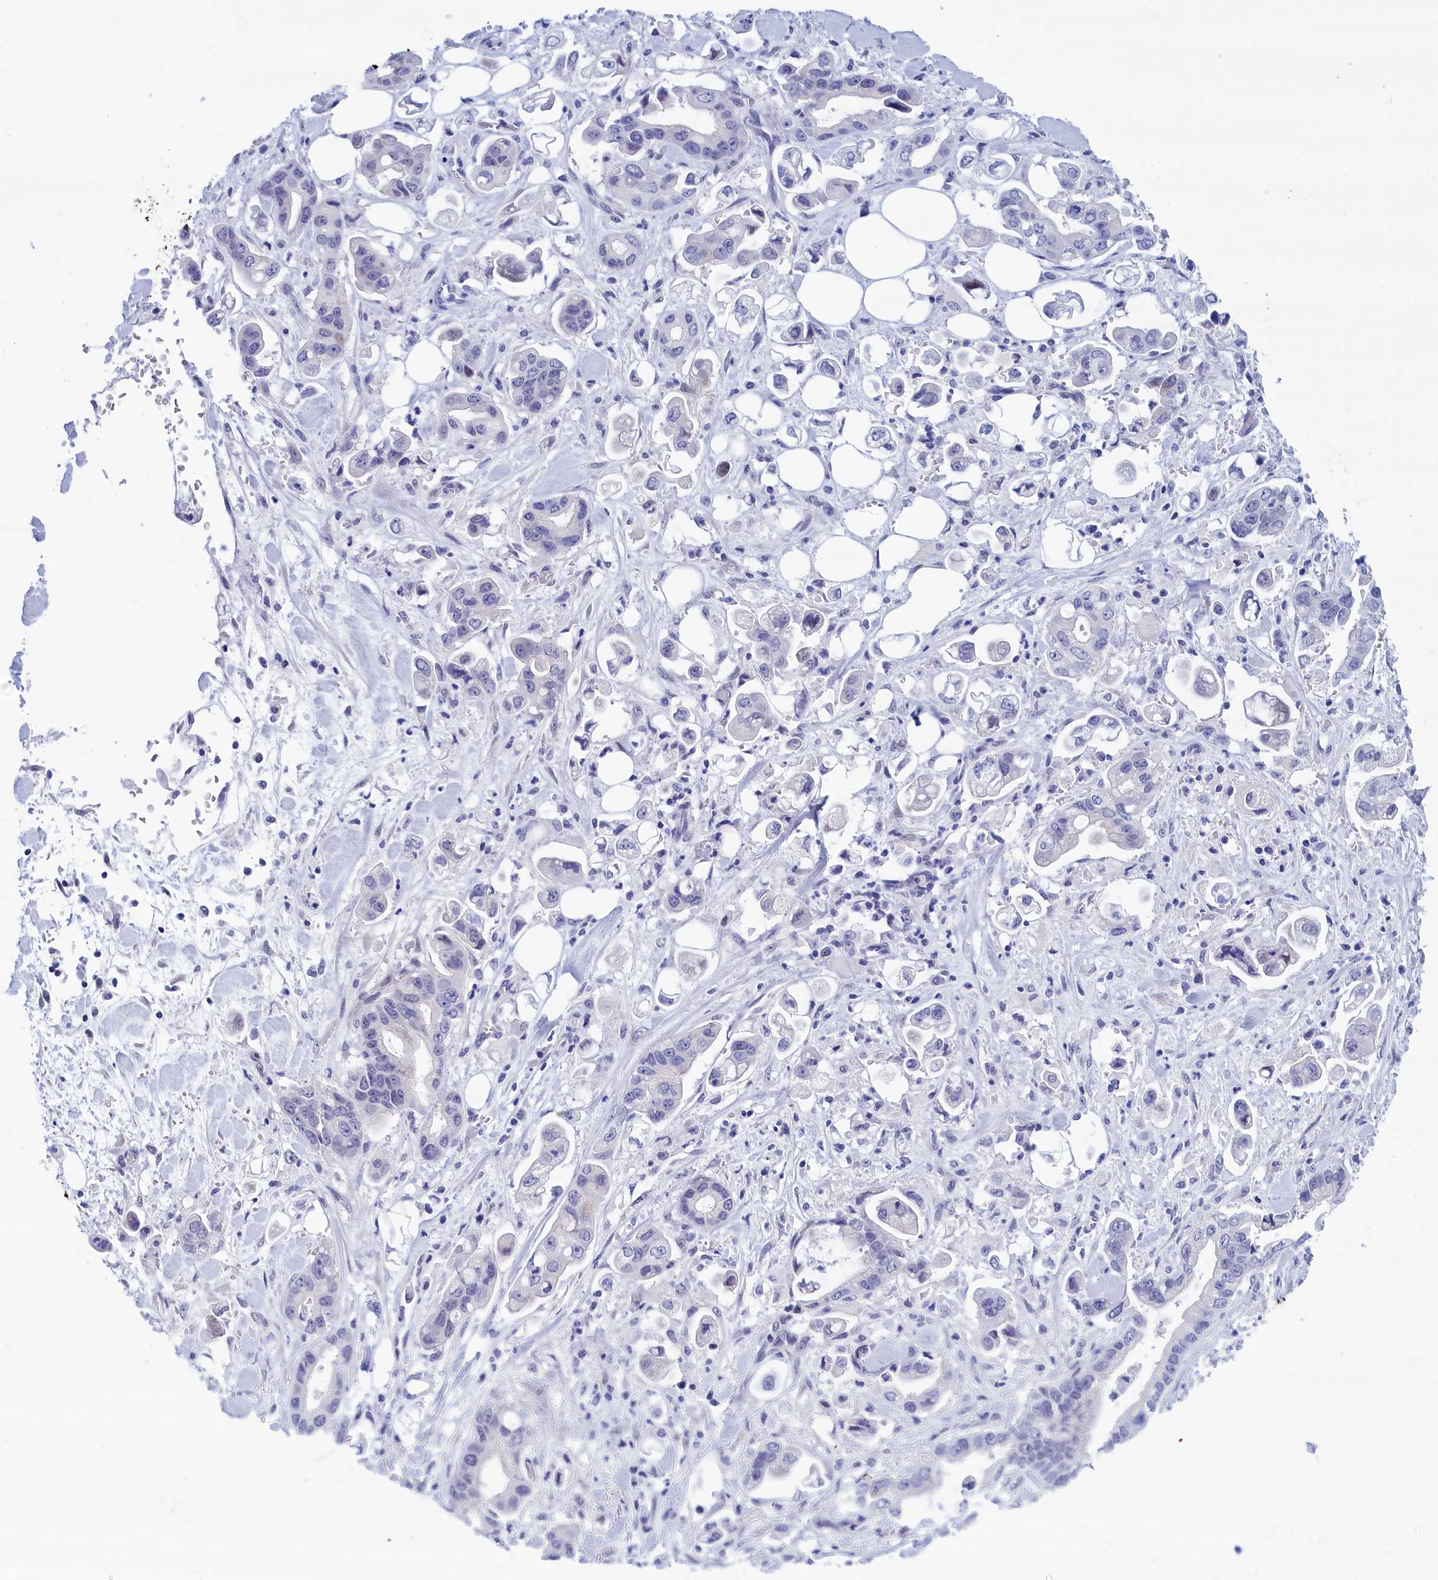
{"staining": {"intensity": "negative", "quantity": "none", "location": "none"}, "tissue": "stomach cancer", "cell_type": "Tumor cells", "image_type": "cancer", "snomed": [{"axis": "morphology", "description": "Adenocarcinoma, NOS"}, {"axis": "topography", "description": "Stomach"}], "caption": "Immunohistochemistry of human stomach cancer (adenocarcinoma) demonstrates no staining in tumor cells.", "gene": "WDR83", "patient": {"sex": "male", "age": 62}}